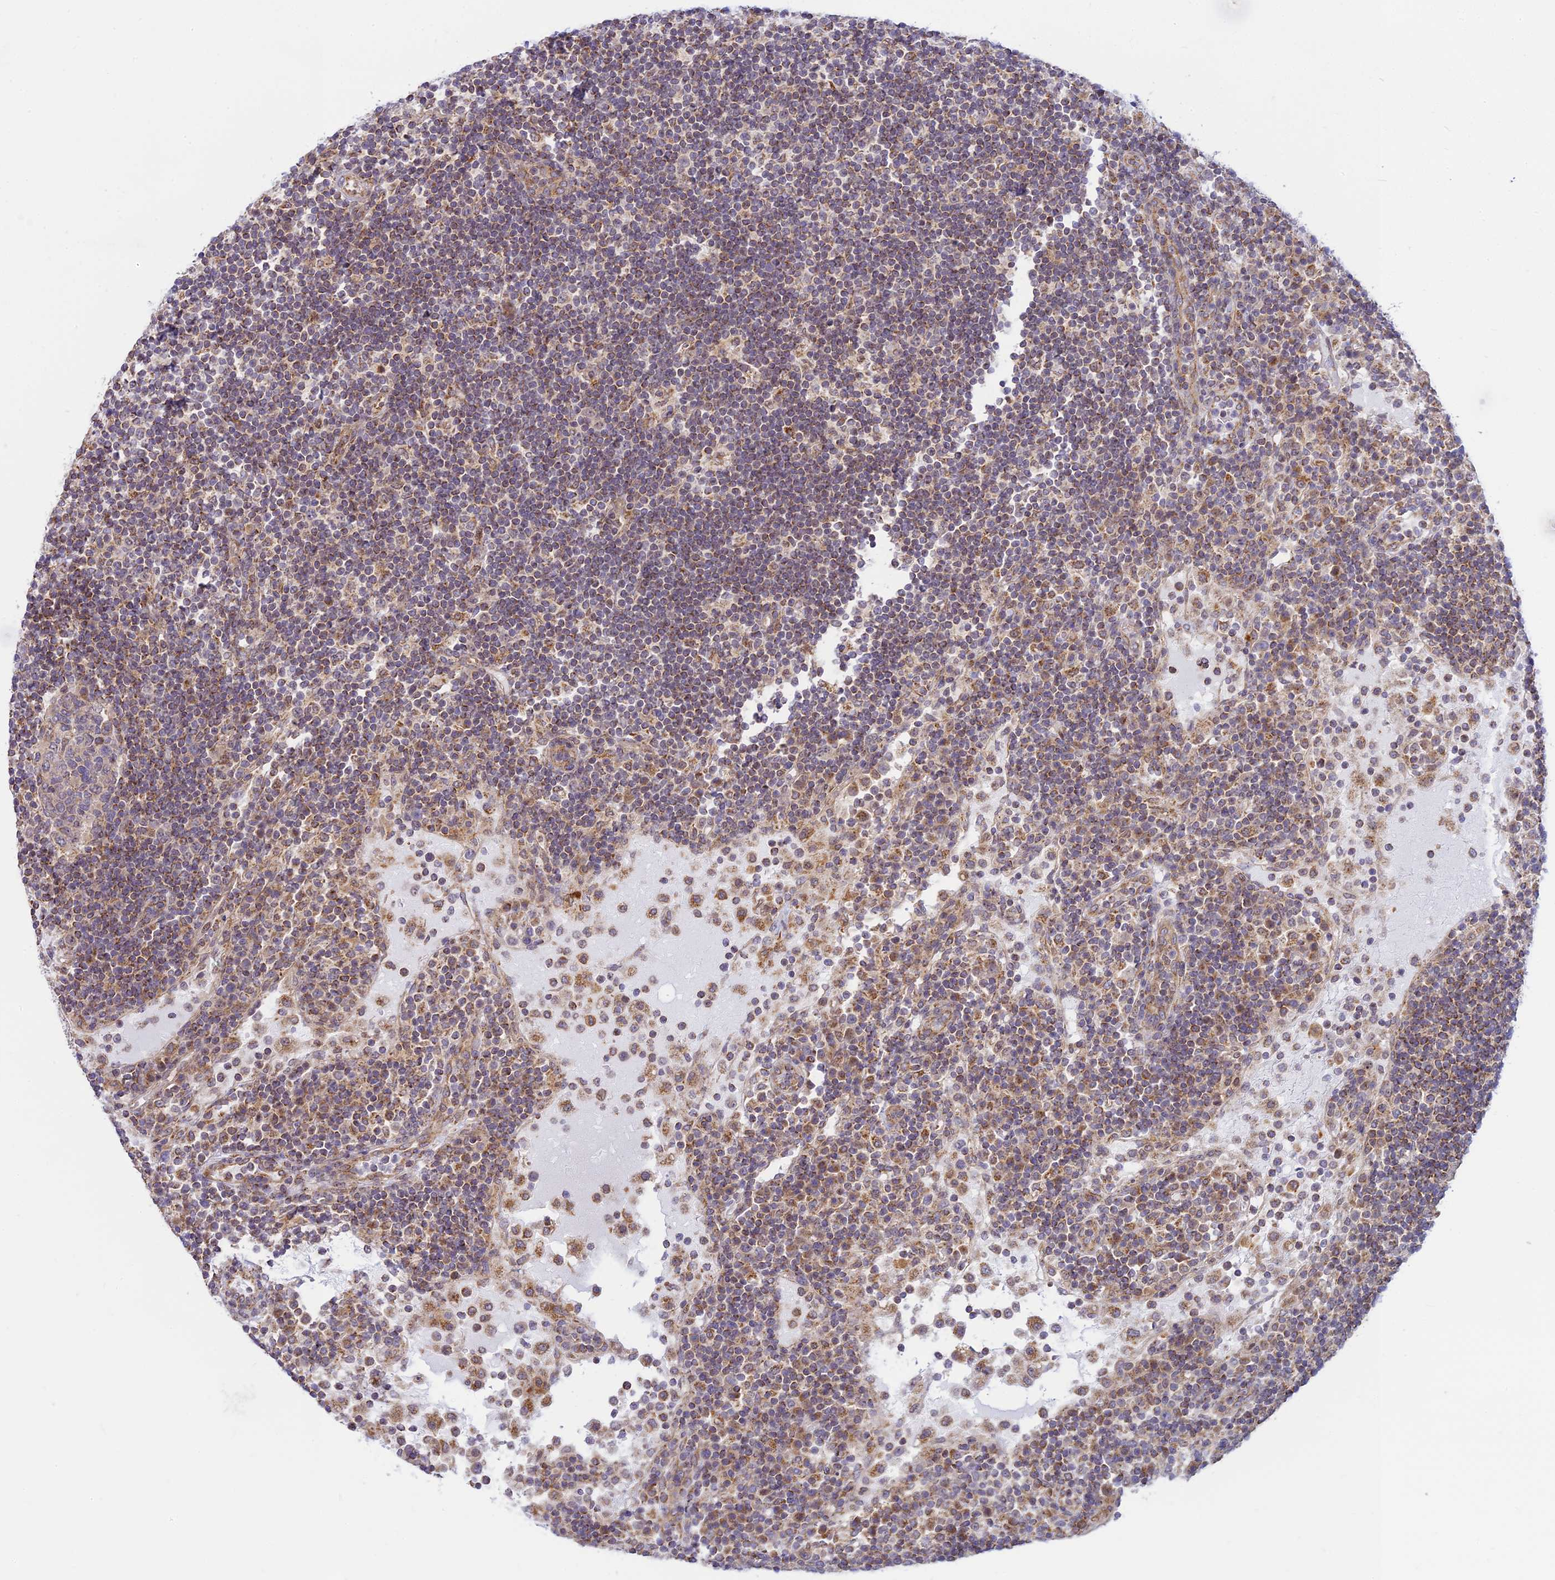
{"staining": {"intensity": "negative", "quantity": "none", "location": "none"}, "tissue": "lymph node", "cell_type": "Germinal center cells", "image_type": "normal", "snomed": [{"axis": "morphology", "description": "Normal tissue, NOS"}, {"axis": "topography", "description": "Lymph node"}], "caption": "This is a photomicrograph of immunohistochemistry staining of unremarkable lymph node, which shows no staining in germinal center cells. The staining was performed using DAB (3,3'-diaminobenzidine) to visualize the protein expression in brown, while the nuclei were stained in blue with hematoxylin (Magnification: 20x).", "gene": "HOOK2", "patient": {"sex": "female", "age": 53}}